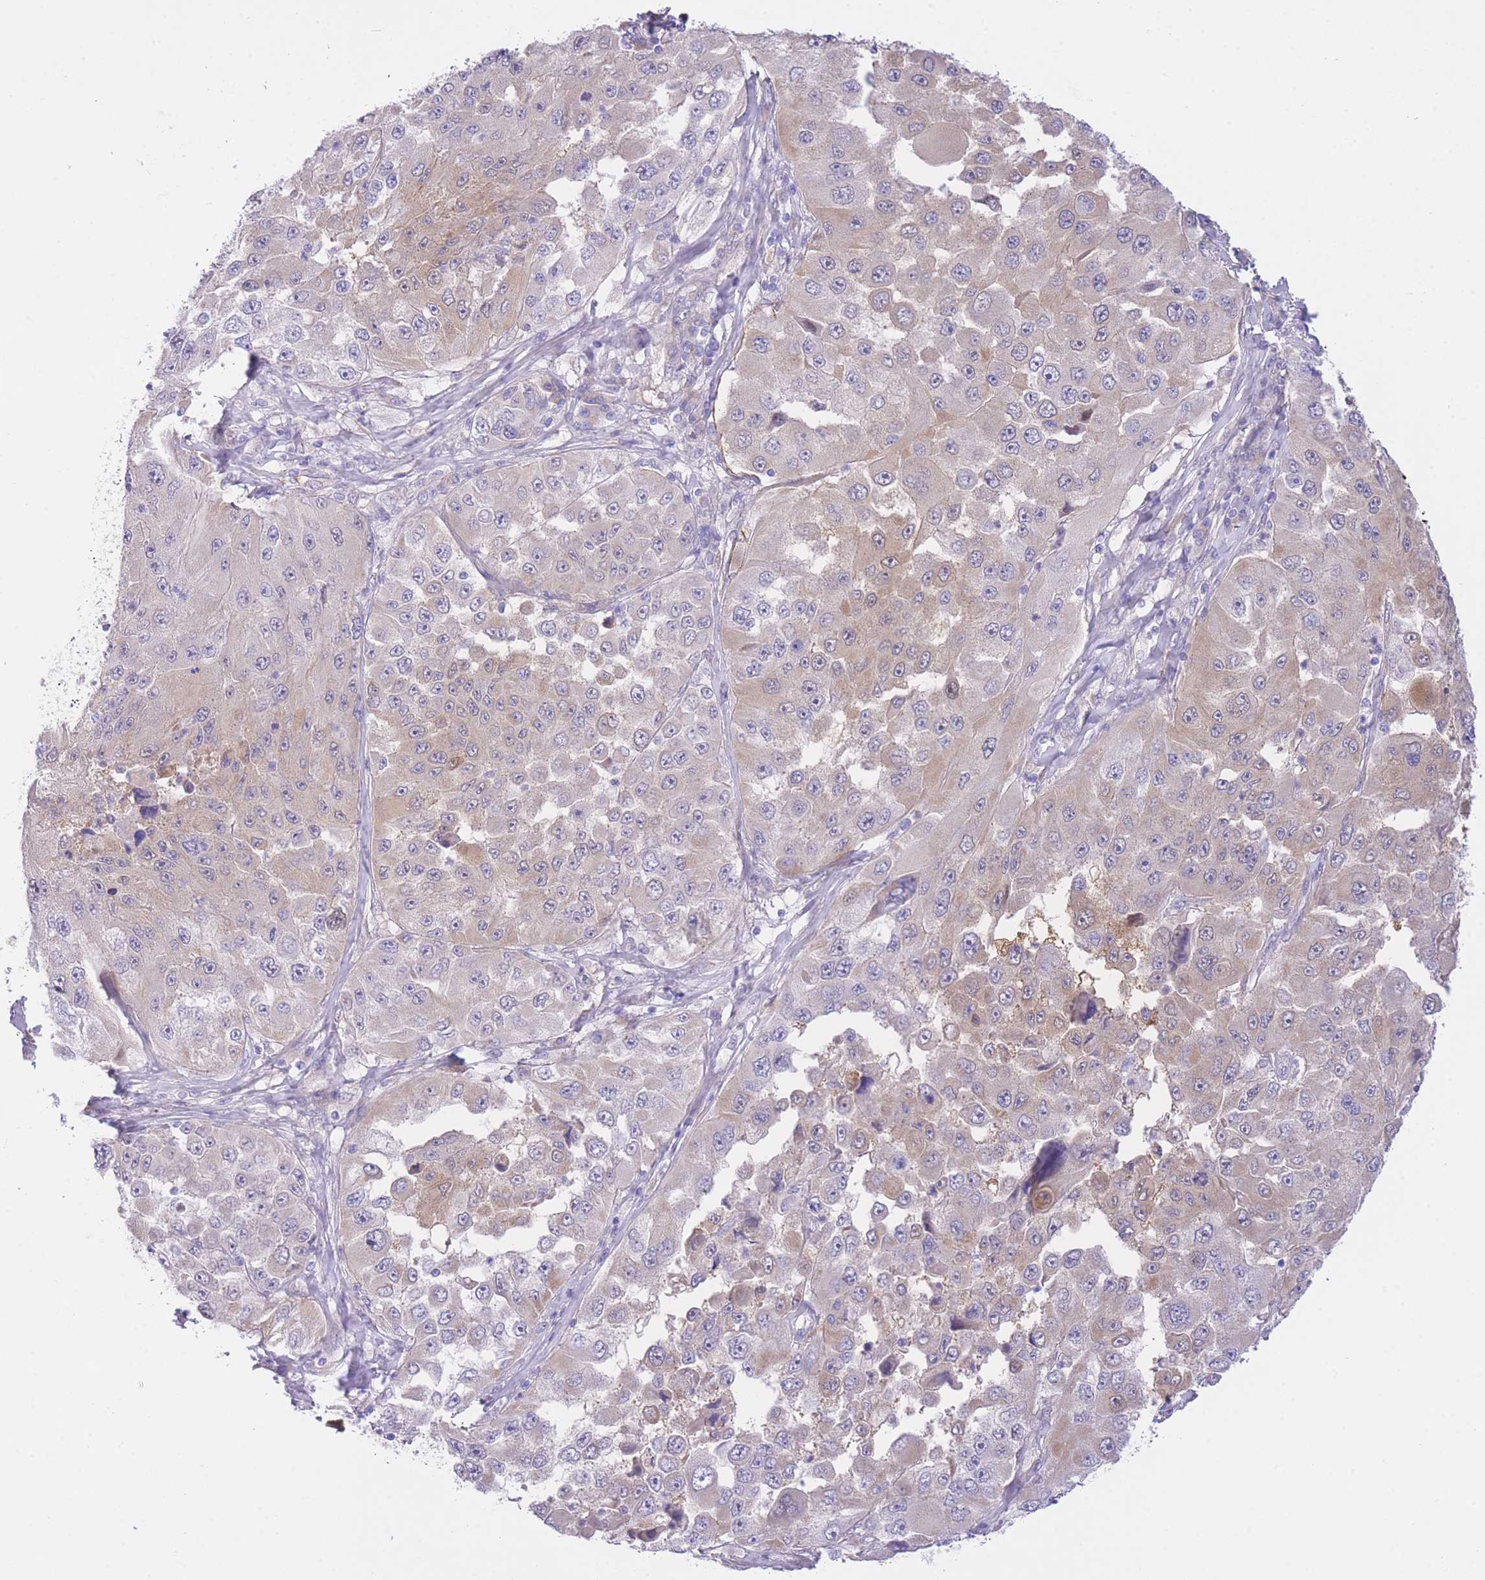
{"staining": {"intensity": "weak", "quantity": "<25%", "location": "cytoplasmic/membranous"}, "tissue": "melanoma", "cell_type": "Tumor cells", "image_type": "cancer", "snomed": [{"axis": "morphology", "description": "Malignant melanoma, Metastatic site"}, {"axis": "topography", "description": "Lymph node"}], "caption": "Immunohistochemistry (IHC) micrograph of neoplastic tissue: melanoma stained with DAB (3,3'-diaminobenzidine) reveals no significant protein positivity in tumor cells.", "gene": "PGM1", "patient": {"sex": "male", "age": 62}}